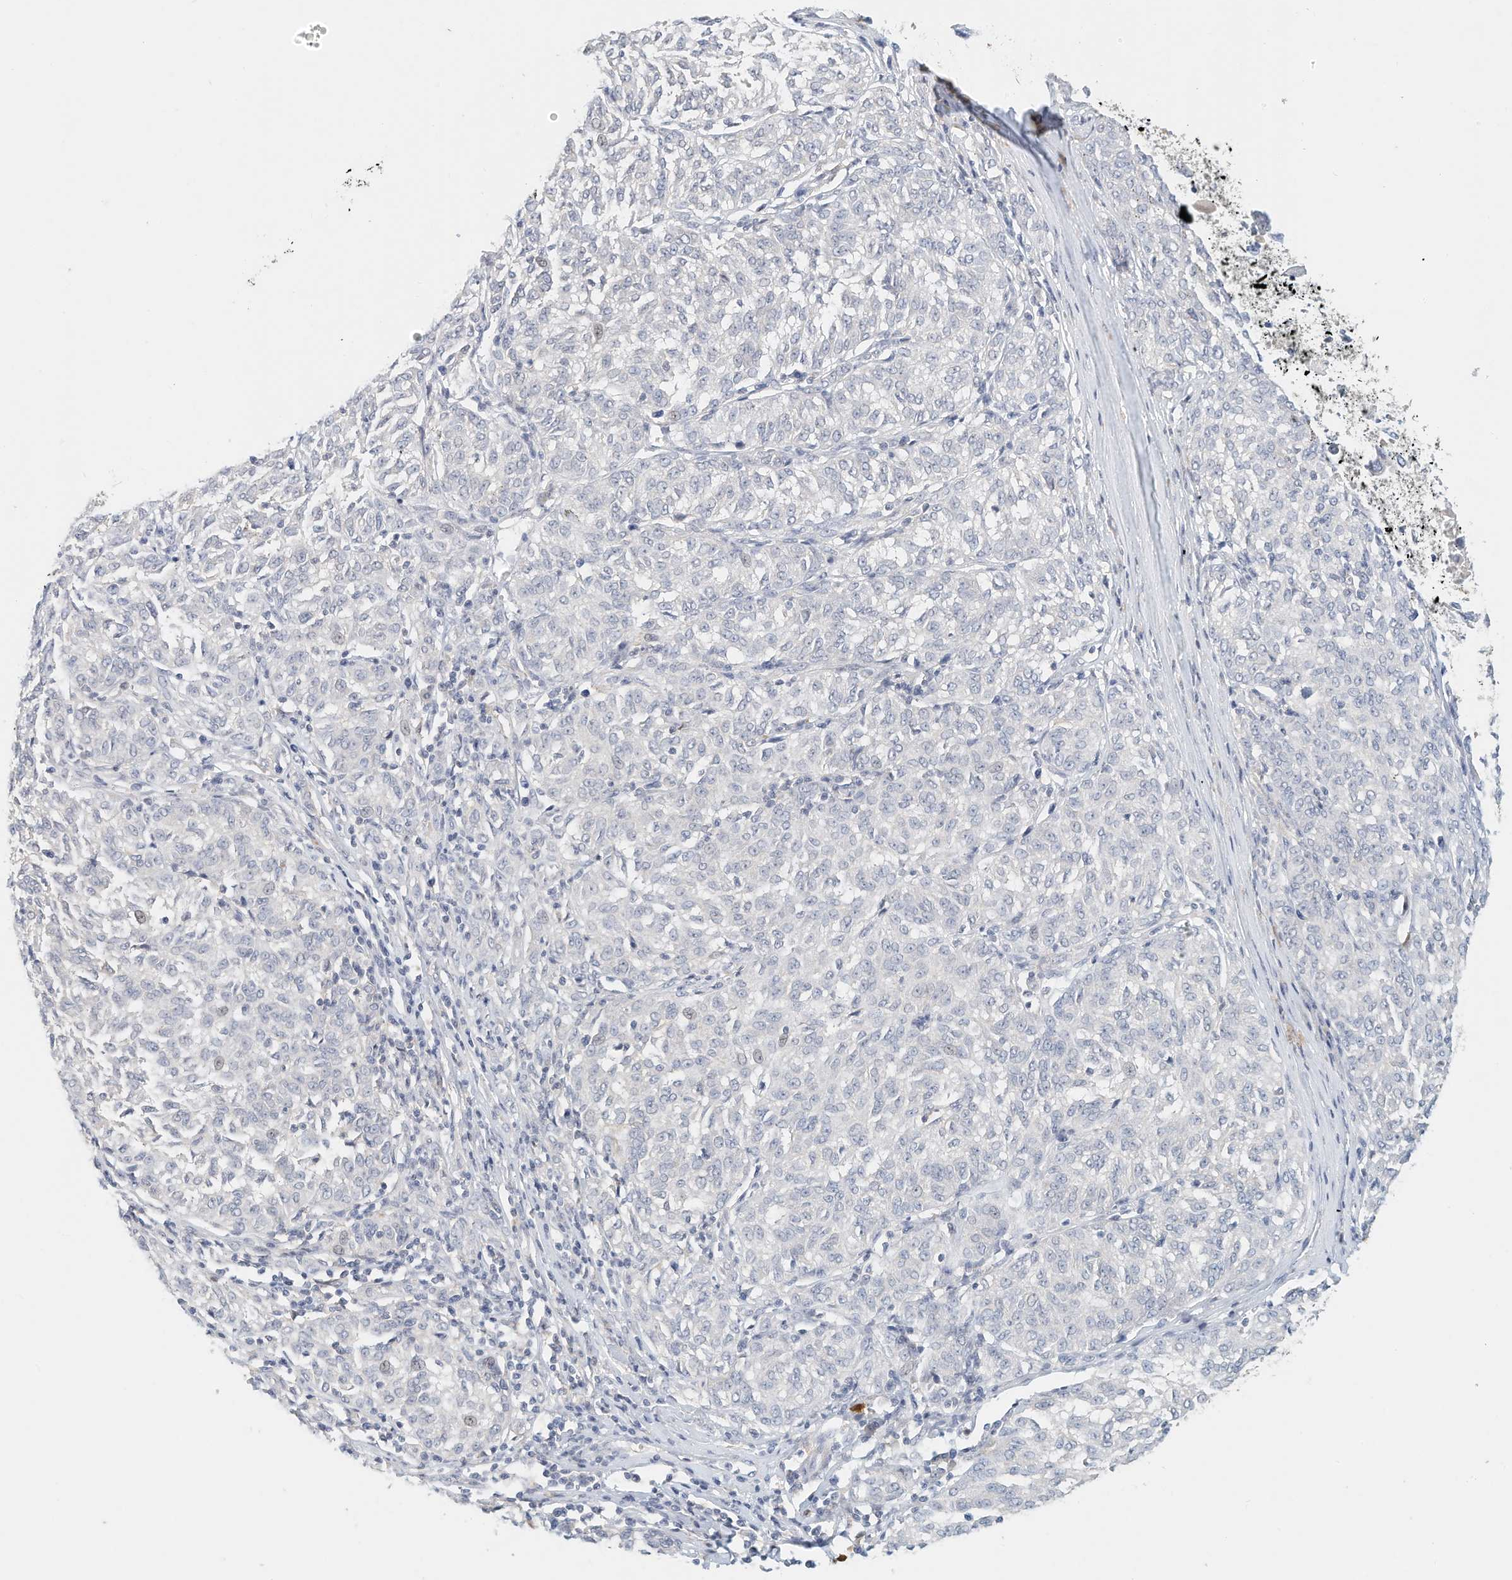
{"staining": {"intensity": "negative", "quantity": "none", "location": "none"}, "tissue": "melanoma", "cell_type": "Tumor cells", "image_type": "cancer", "snomed": [{"axis": "morphology", "description": "Malignant melanoma, NOS"}, {"axis": "topography", "description": "Skin"}], "caption": "Immunohistochemistry (IHC) of human malignant melanoma demonstrates no staining in tumor cells. (DAB IHC, high magnification).", "gene": "MICAL1", "patient": {"sex": "female", "age": 72}}